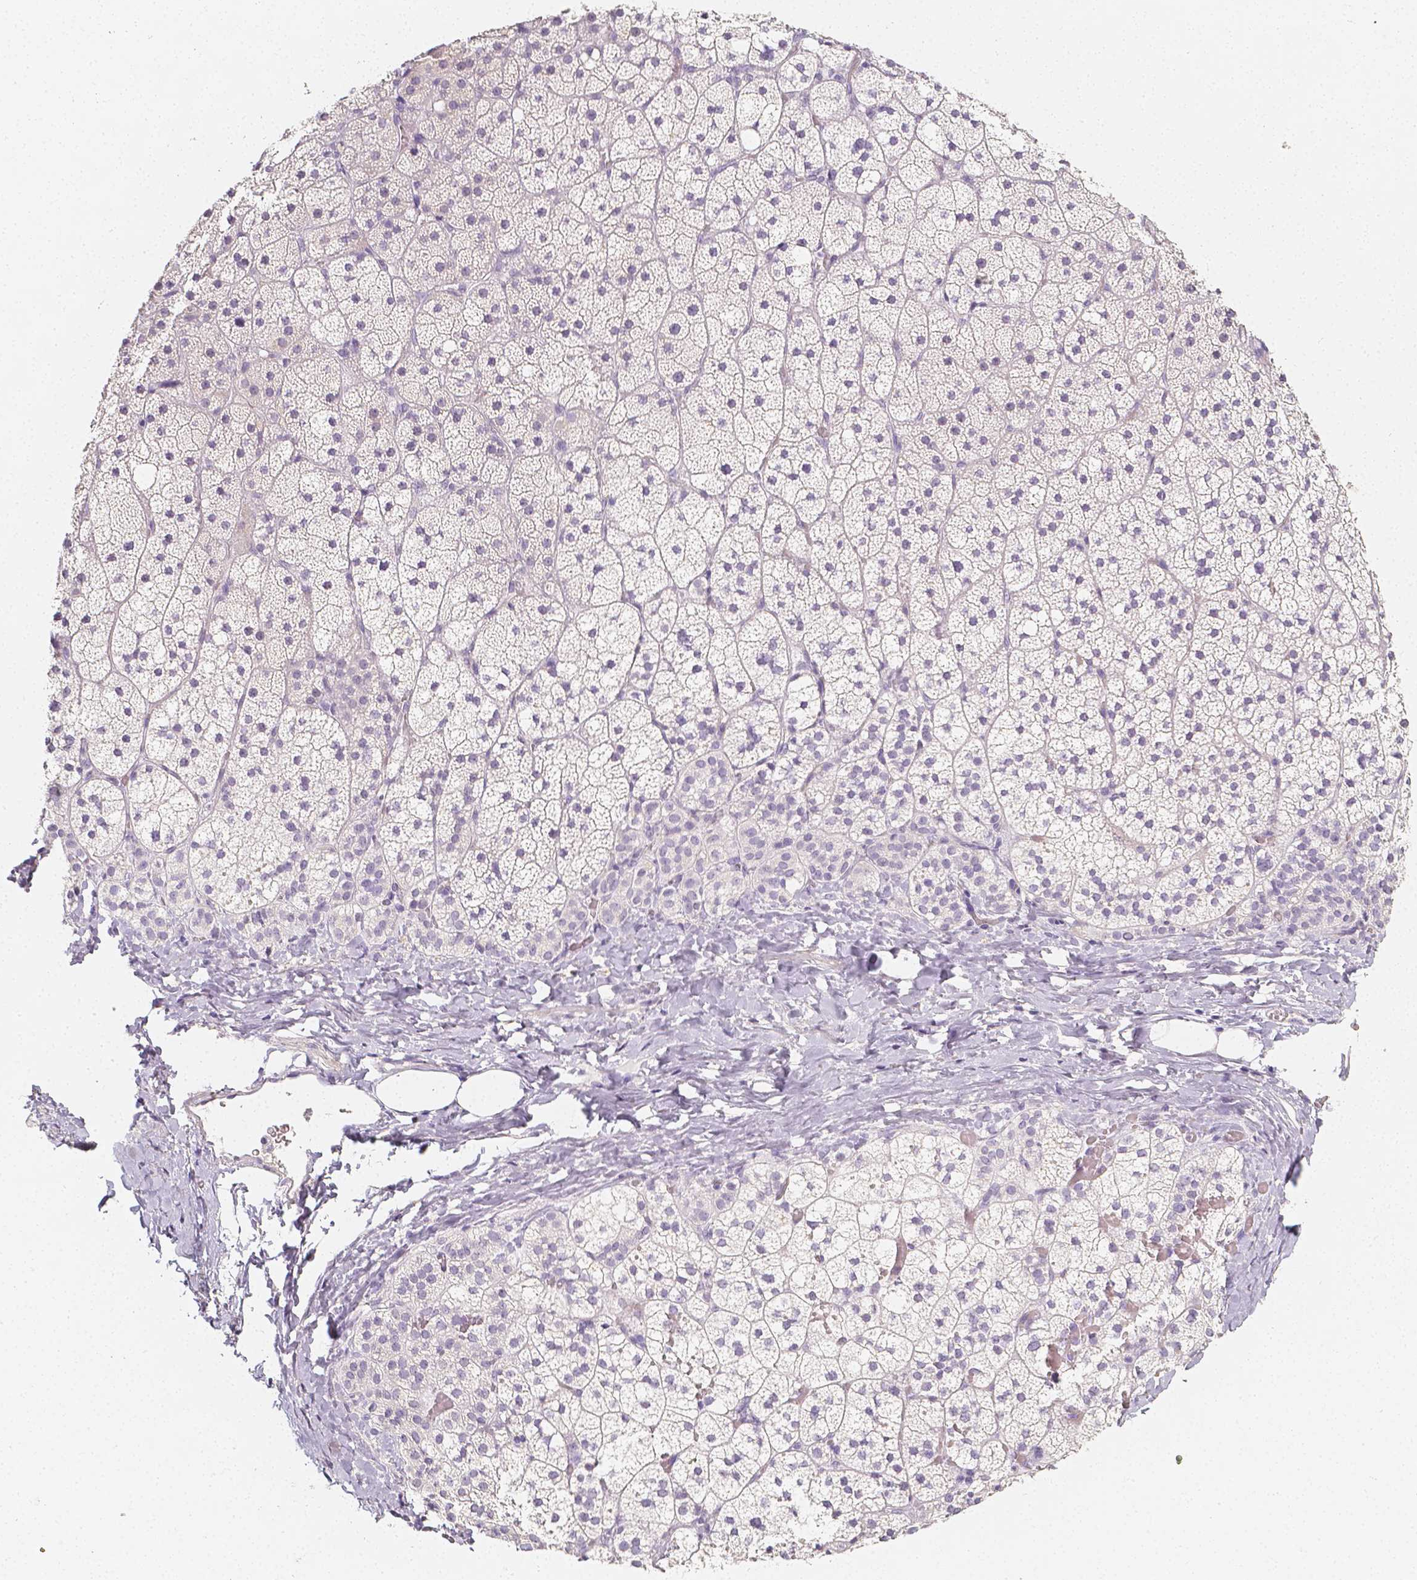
{"staining": {"intensity": "negative", "quantity": "none", "location": "none"}, "tissue": "adrenal gland", "cell_type": "Glandular cells", "image_type": "normal", "snomed": [{"axis": "morphology", "description": "Normal tissue, NOS"}, {"axis": "topography", "description": "Adrenal gland"}], "caption": "Immunohistochemical staining of unremarkable adrenal gland exhibits no significant positivity in glandular cells. Nuclei are stained in blue.", "gene": "THY1", "patient": {"sex": "male", "age": 53}}